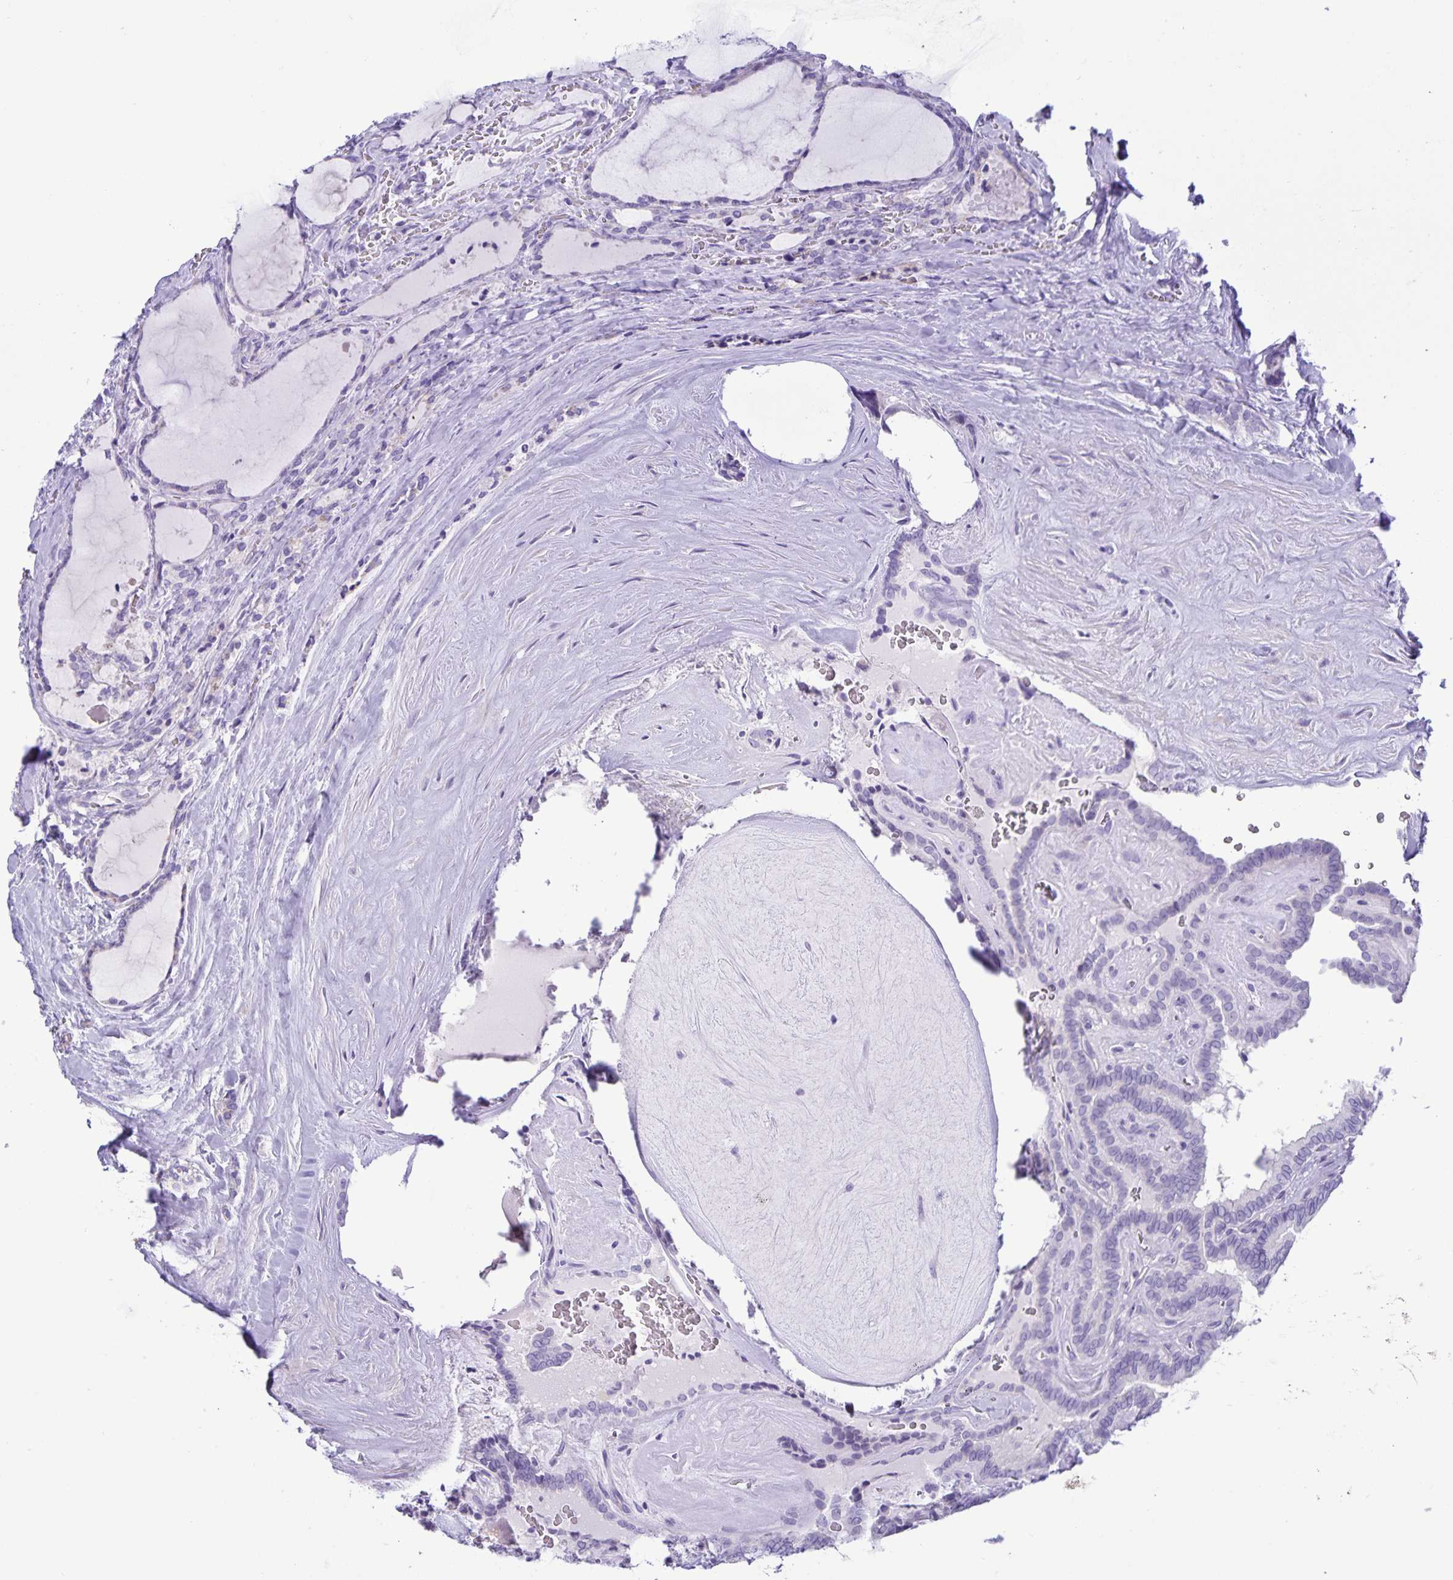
{"staining": {"intensity": "negative", "quantity": "none", "location": "none"}, "tissue": "thyroid cancer", "cell_type": "Tumor cells", "image_type": "cancer", "snomed": [{"axis": "morphology", "description": "Papillary adenocarcinoma, NOS"}, {"axis": "topography", "description": "Thyroid gland"}], "caption": "This is a micrograph of IHC staining of papillary adenocarcinoma (thyroid), which shows no staining in tumor cells.", "gene": "IBTK", "patient": {"sex": "female", "age": 21}}